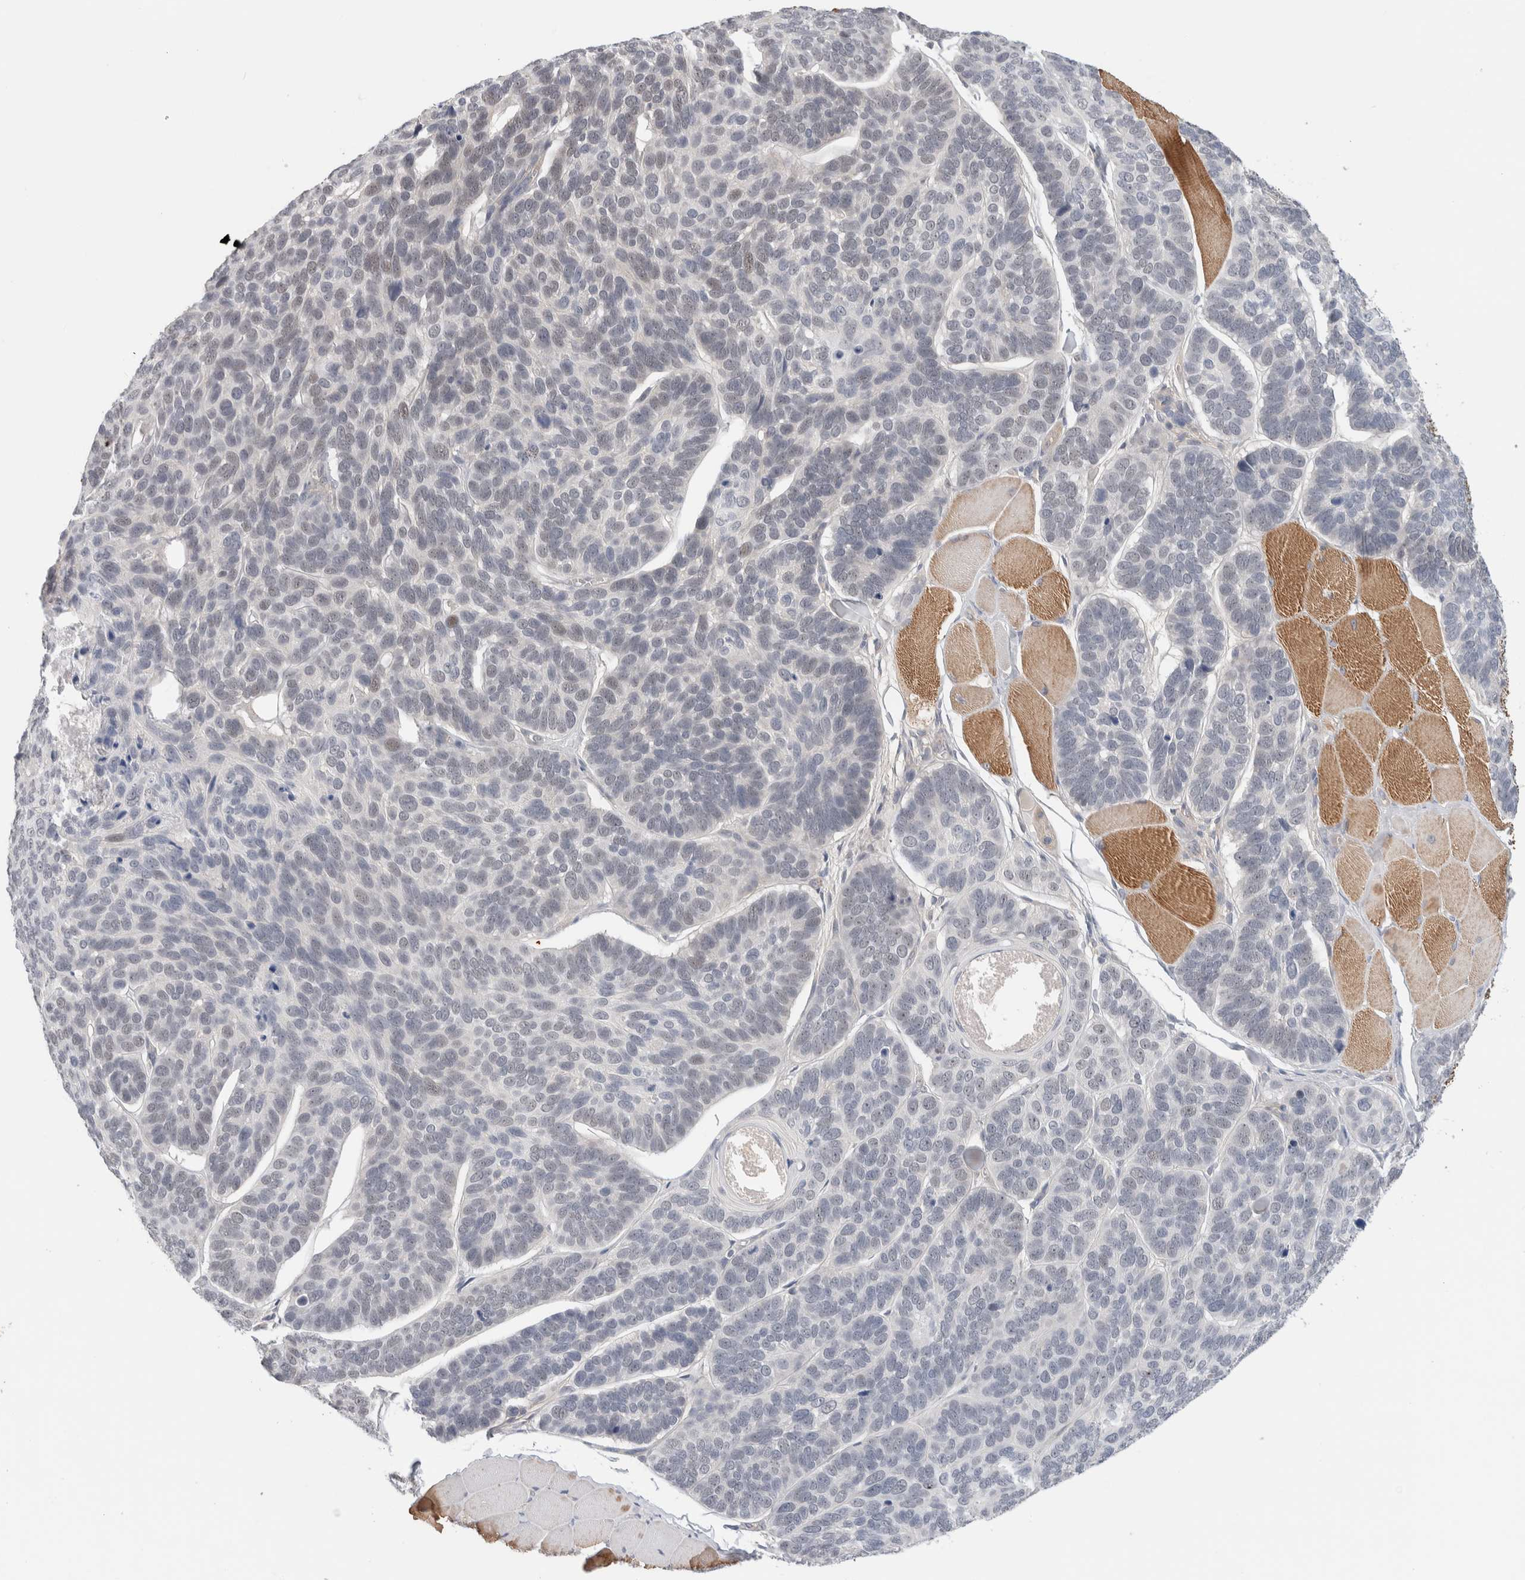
{"staining": {"intensity": "negative", "quantity": "none", "location": "none"}, "tissue": "skin cancer", "cell_type": "Tumor cells", "image_type": "cancer", "snomed": [{"axis": "morphology", "description": "Basal cell carcinoma"}, {"axis": "topography", "description": "Skin"}], "caption": "Skin cancer (basal cell carcinoma) stained for a protein using IHC exhibits no staining tumor cells.", "gene": "HCN3", "patient": {"sex": "male", "age": 62}}